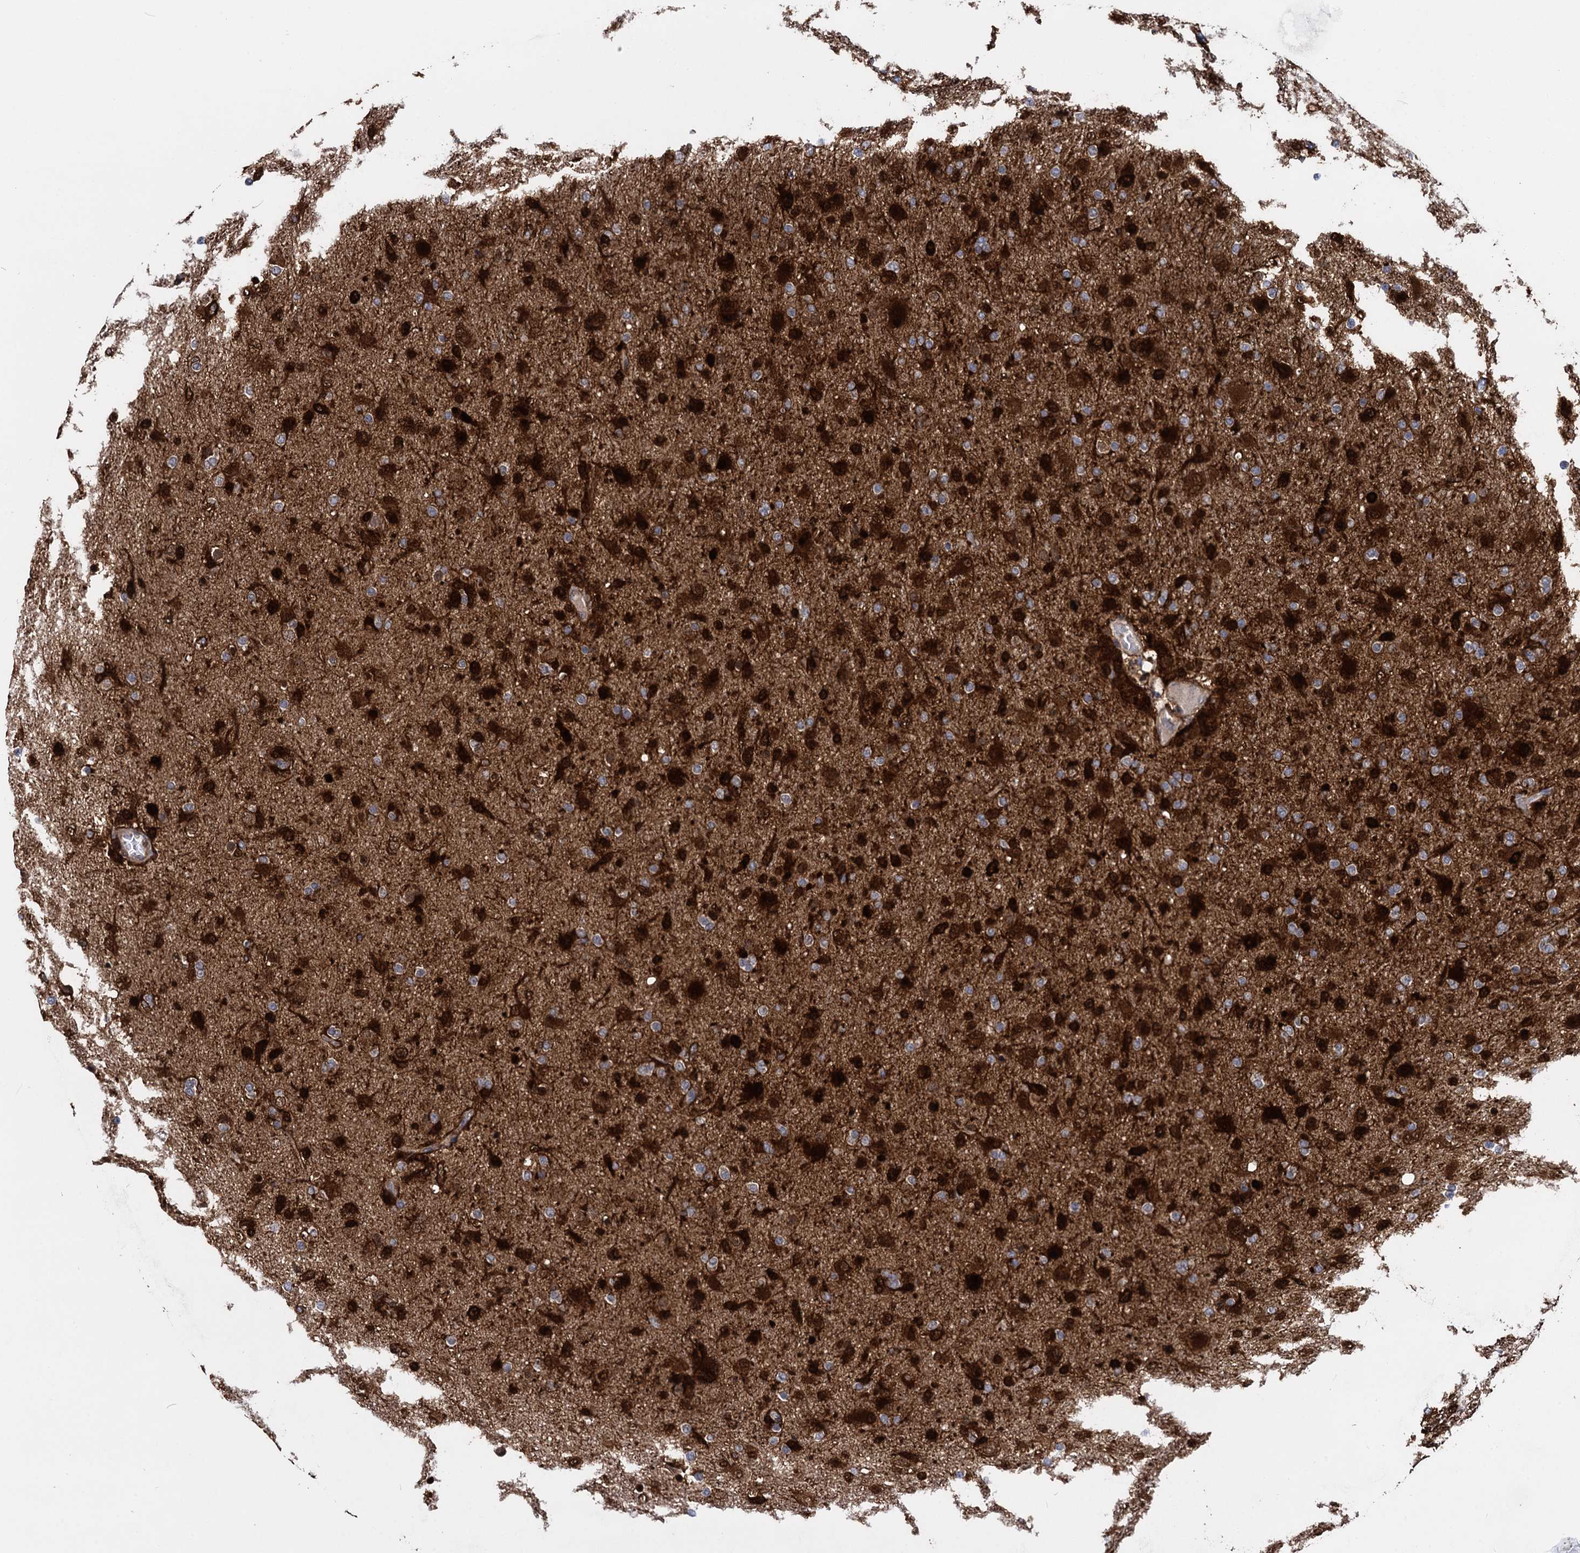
{"staining": {"intensity": "strong", "quantity": "25%-75%", "location": "cytoplasmic/membranous,nuclear"}, "tissue": "glioma", "cell_type": "Tumor cells", "image_type": "cancer", "snomed": [{"axis": "morphology", "description": "Glioma, malignant, Low grade"}, {"axis": "topography", "description": "Brain"}], "caption": "A high-resolution image shows immunohistochemistry (IHC) staining of glioma, which displays strong cytoplasmic/membranous and nuclear expression in about 25%-75% of tumor cells.", "gene": "GSTM3", "patient": {"sex": "male", "age": 65}}